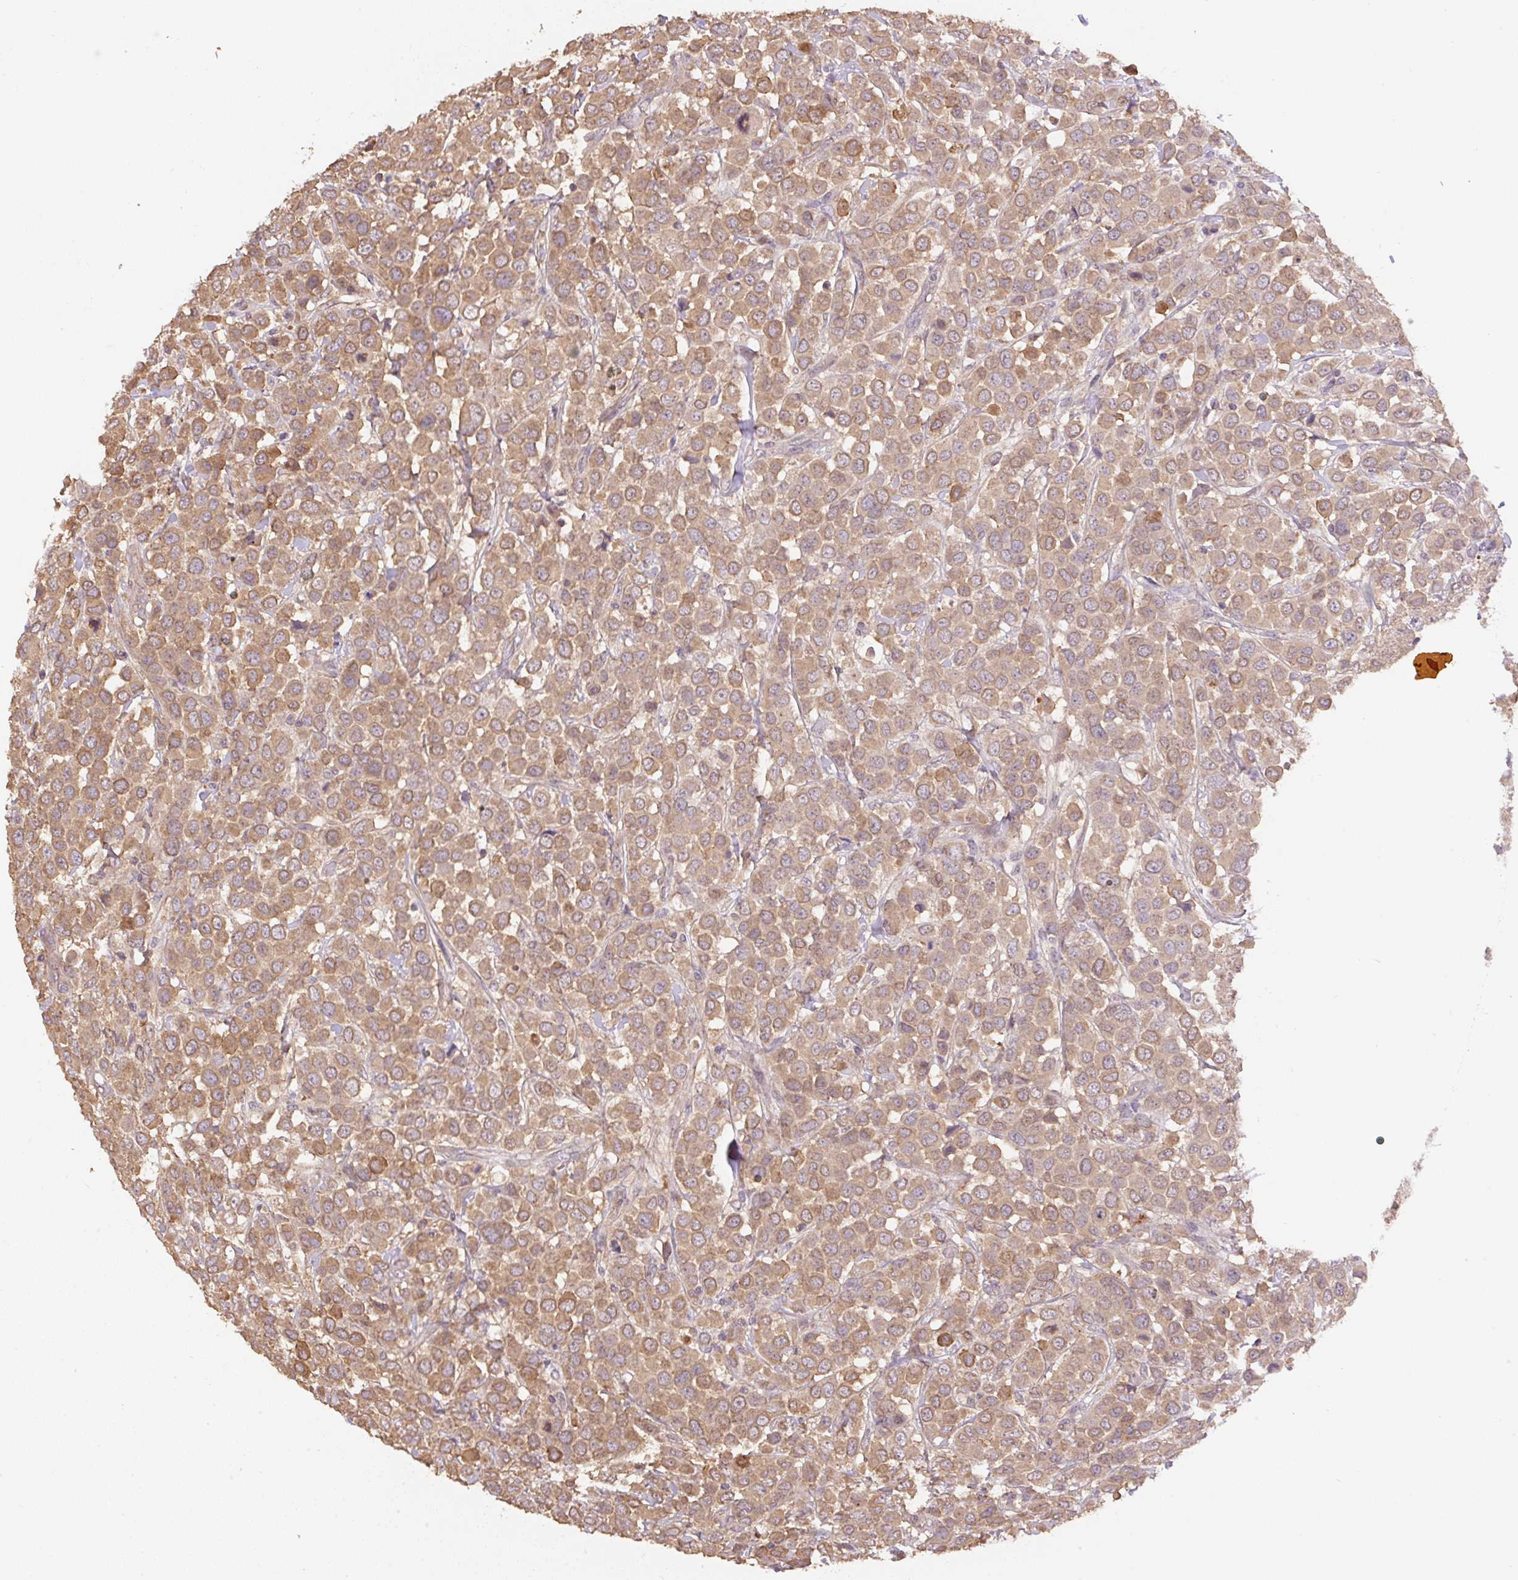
{"staining": {"intensity": "moderate", "quantity": "25%-75%", "location": "cytoplasmic/membranous"}, "tissue": "breast cancer", "cell_type": "Tumor cells", "image_type": "cancer", "snomed": [{"axis": "morphology", "description": "Duct carcinoma"}, {"axis": "topography", "description": "Breast"}], "caption": "Breast cancer stained with DAB (3,3'-diaminobenzidine) immunohistochemistry (IHC) displays medium levels of moderate cytoplasmic/membranous staining in about 25%-75% of tumor cells.", "gene": "COX8A", "patient": {"sex": "female", "age": 61}}